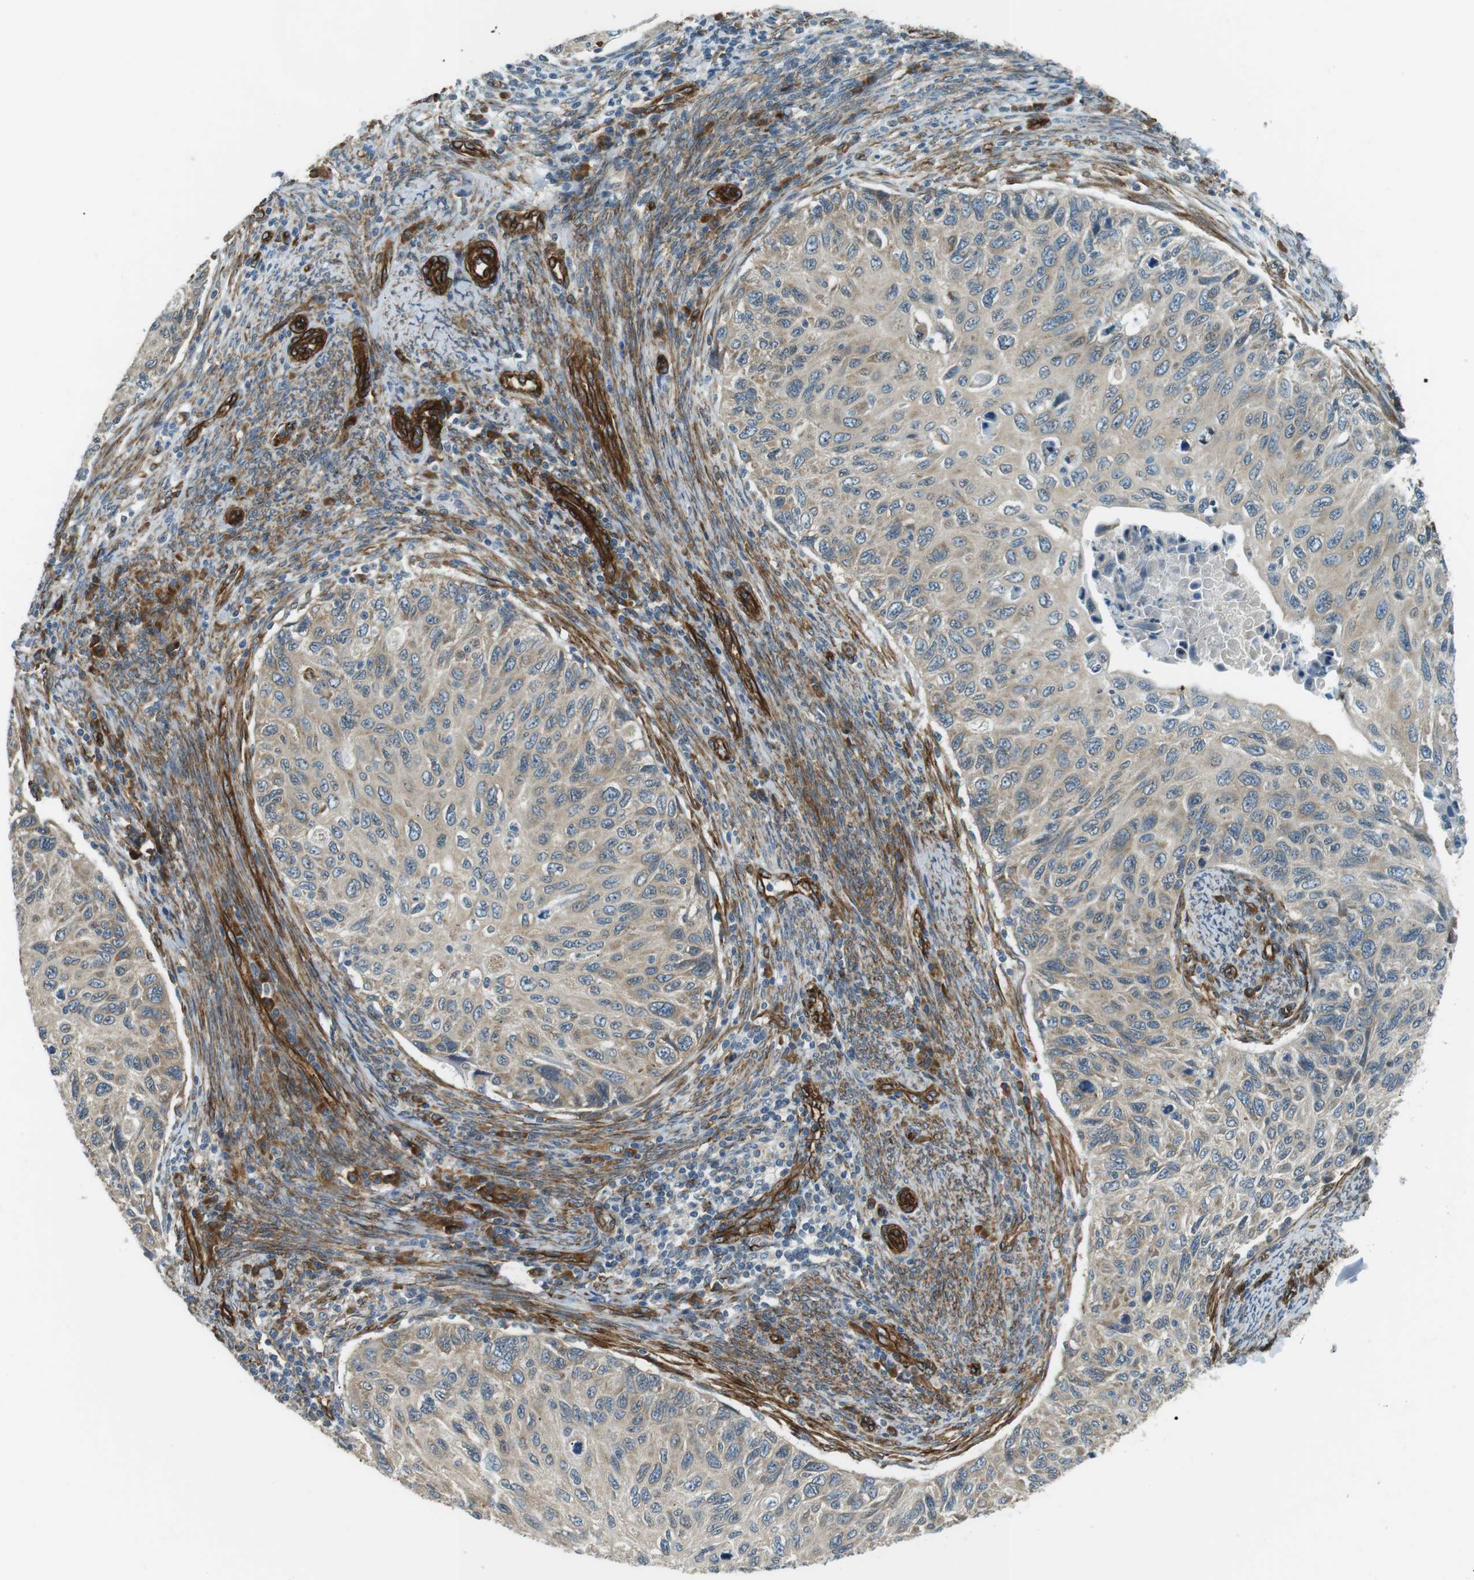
{"staining": {"intensity": "weak", "quantity": "<25%", "location": "cytoplasmic/membranous"}, "tissue": "cervical cancer", "cell_type": "Tumor cells", "image_type": "cancer", "snomed": [{"axis": "morphology", "description": "Squamous cell carcinoma, NOS"}, {"axis": "topography", "description": "Cervix"}], "caption": "High magnification brightfield microscopy of squamous cell carcinoma (cervical) stained with DAB (3,3'-diaminobenzidine) (brown) and counterstained with hematoxylin (blue): tumor cells show no significant positivity.", "gene": "ODR4", "patient": {"sex": "female", "age": 70}}